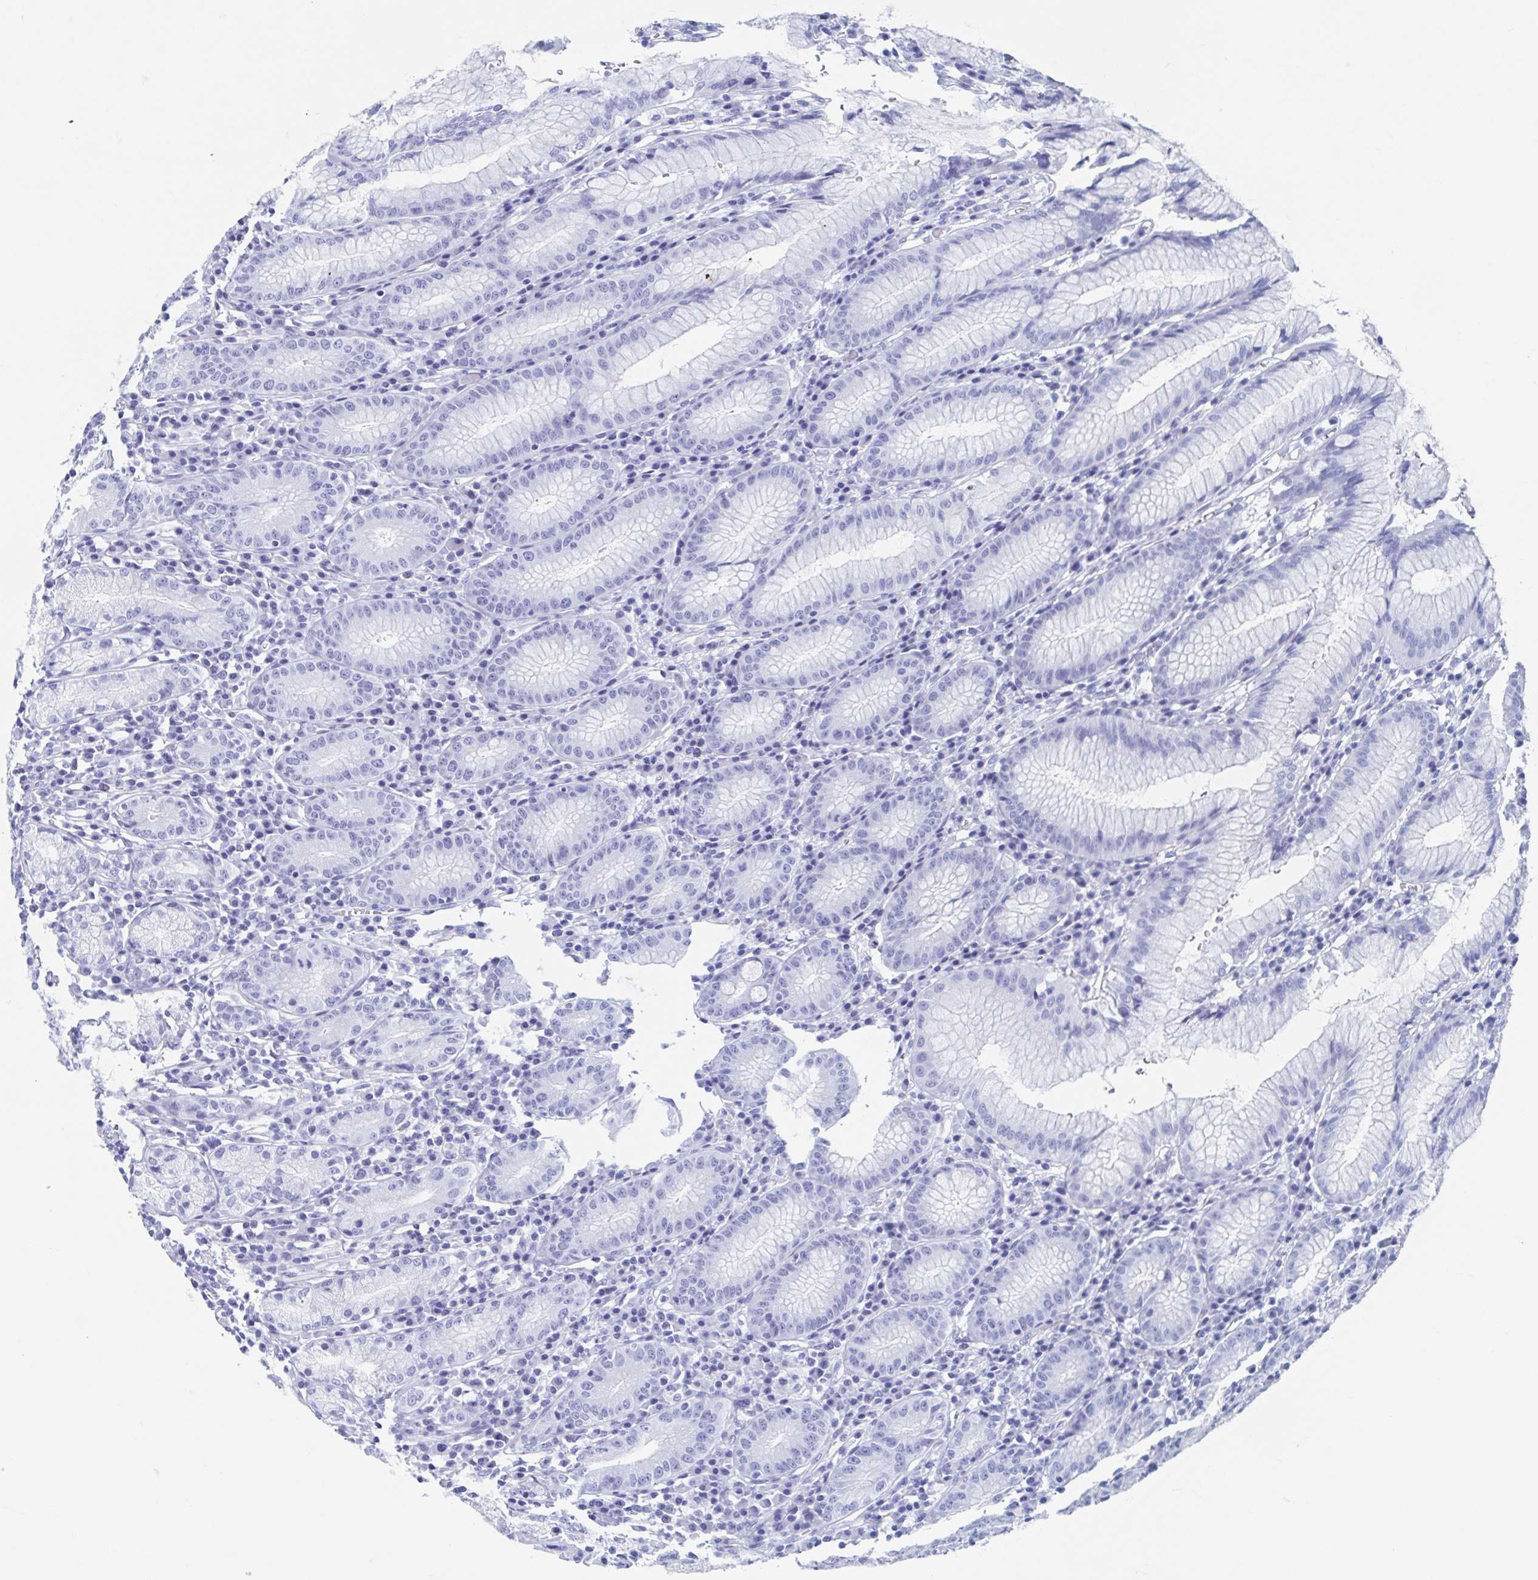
{"staining": {"intensity": "negative", "quantity": "none", "location": "none"}, "tissue": "stomach", "cell_type": "Glandular cells", "image_type": "normal", "snomed": [{"axis": "morphology", "description": "Normal tissue, NOS"}, {"axis": "topography", "description": "Stomach"}], "caption": "The image shows no significant expression in glandular cells of stomach.", "gene": "C10orf53", "patient": {"sex": "male", "age": 55}}